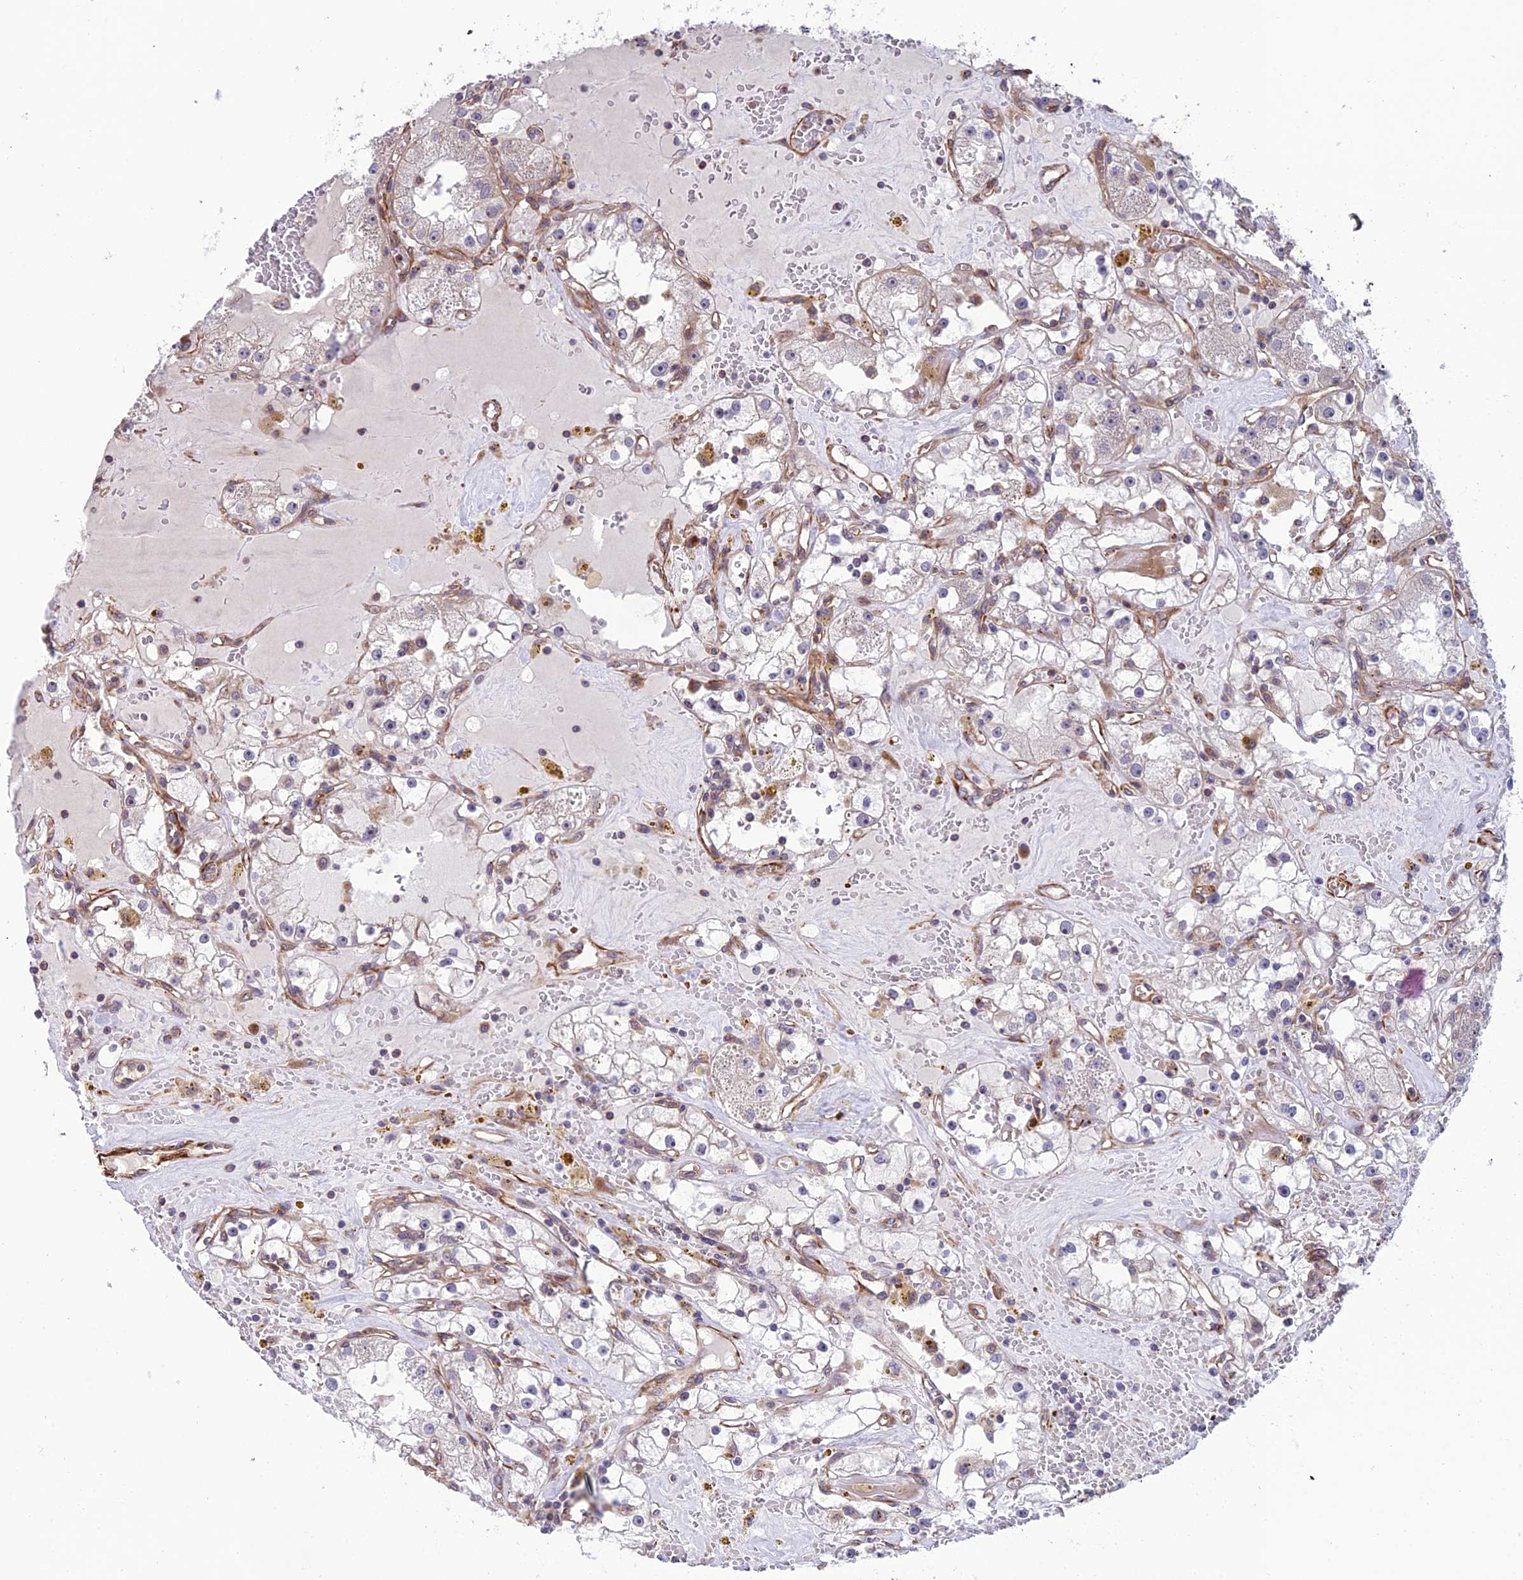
{"staining": {"intensity": "negative", "quantity": "none", "location": "none"}, "tissue": "renal cancer", "cell_type": "Tumor cells", "image_type": "cancer", "snomed": [{"axis": "morphology", "description": "Adenocarcinoma, NOS"}, {"axis": "topography", "description": "Kidney"}], "caption": "Renal cancer (adenocarcinoma) was stained to show a protein in brown. There is no significant positivity in tumor cells.", "gene": "TNIP3", "patient": {"sex": "male", "age": 56}}